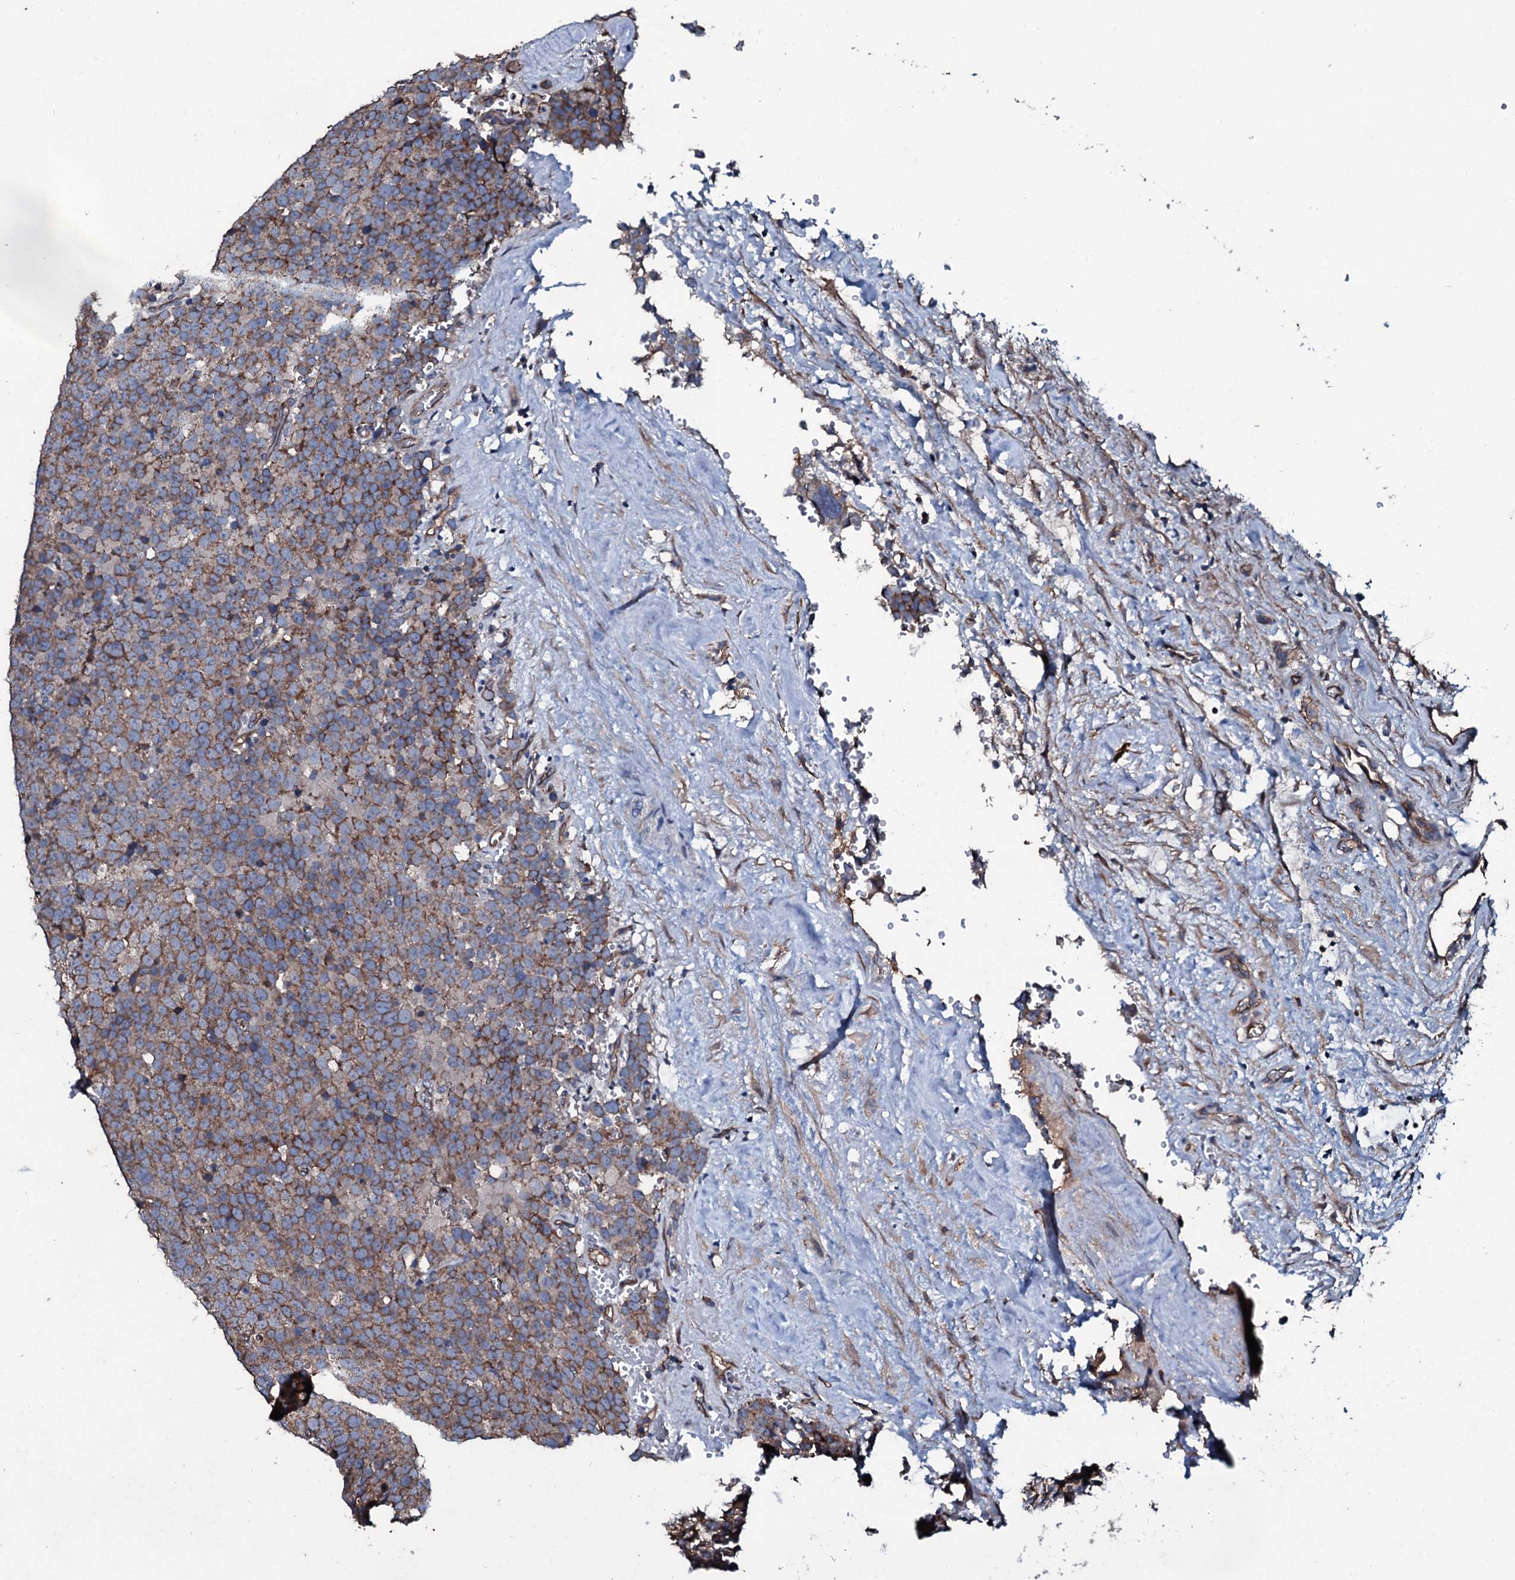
{"staining": {"intensity": "moderate", "quantity": ">75%", "location": "cytoplasmic/membranous"}, "tissue": "testis cancer", "cell_type": "Tumor cells", "image_type": "cancer", "snomed": [{"axis": "morphology", "description": "Seminoma, NOS"}, {"axis": "topography", "description": "Testis"}], "caption": "Brown immunohistochemical staining in human testis cancer (seminoma) shows moderate cytoplasmic/membranous expression in approximately >75% of tumor cells. (DAB (3,3'-diaminobenzidine) IHC with brightfield microscopy, high magnification).", "gene": "DMAC2", "patient": {"sex": "male", "age": 71}}